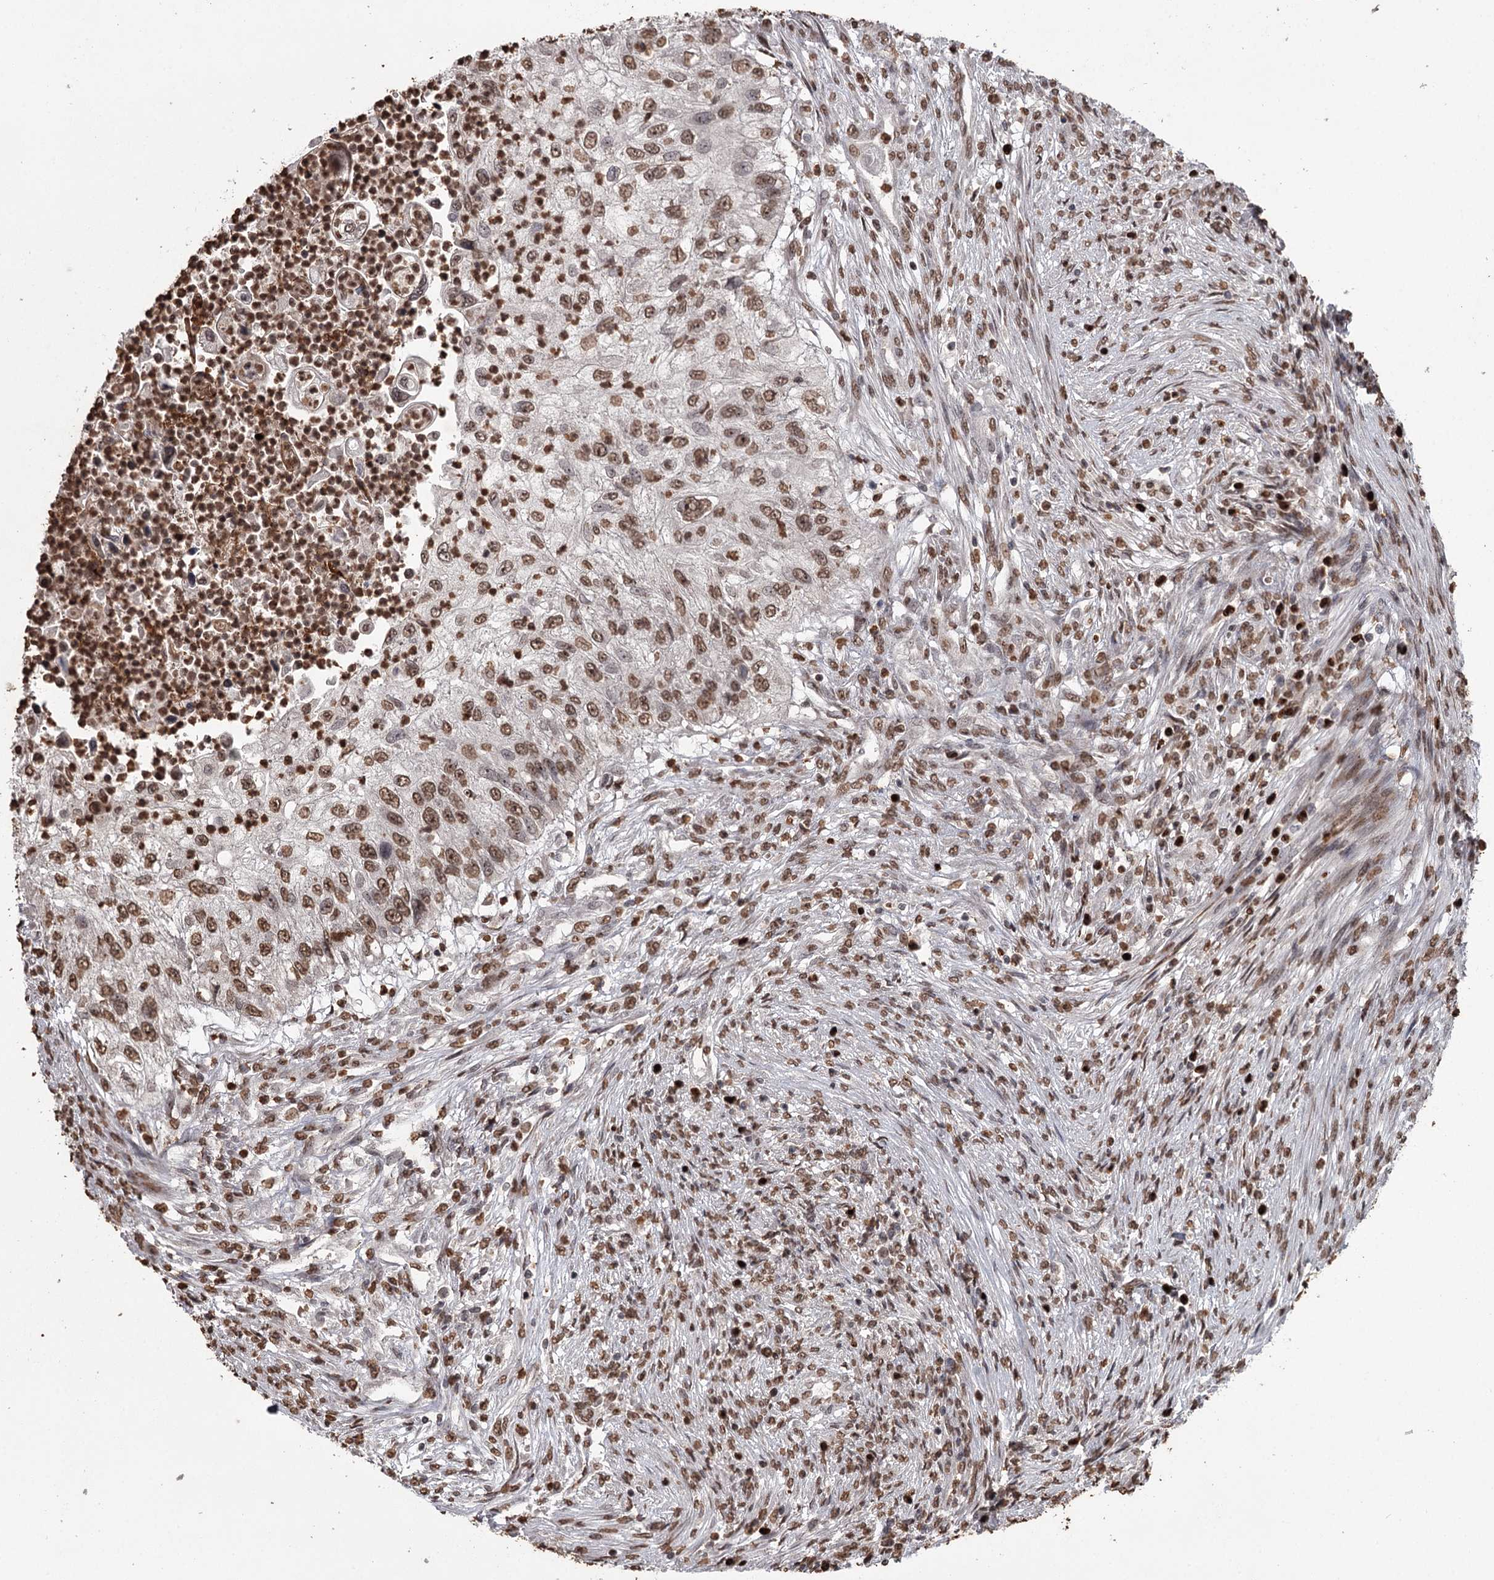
{"staining": {"intensity": "strong", "quantity": ">75%", "location": "nuclear"}, "tissue": "urothelial cancer", "cell_type": "Tumor cells", "image_type": "cancer", "snomed": [{"axis": "morphology", "description": "Urothelial carcinoma, High grade"}, {"axis": "topography", "description": "Urinary bladder"}], "caption": "The immunohistochemical stain shows strong nuclear staining in tumor cells of high-grade urothelial carcinoma tissue.", "gene": "THYN1", "patient": {"sex": "female", "age": 60}}